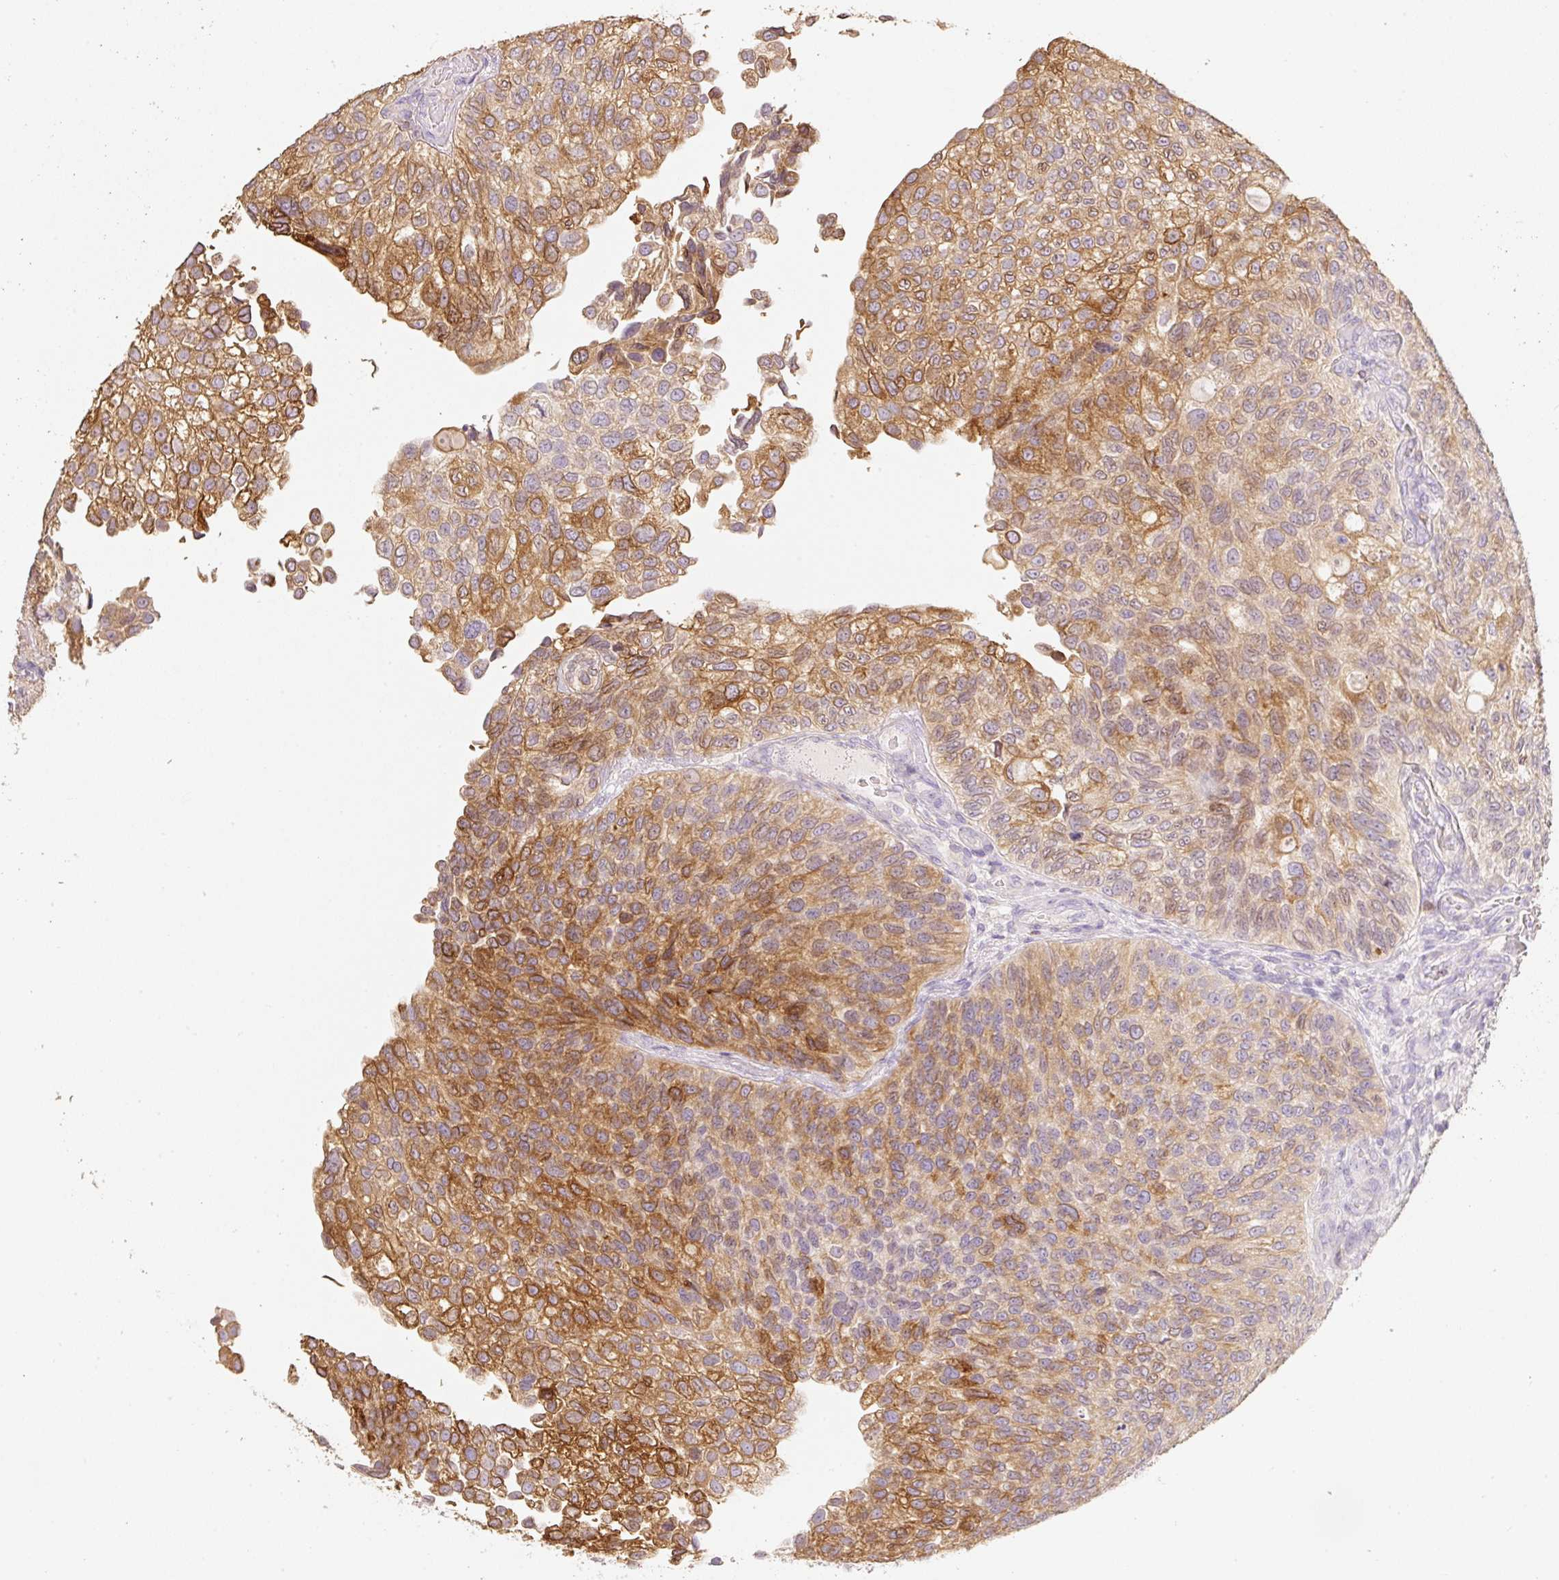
{"staining": {"intensity": "moderate", "quantity": ">75%", "location": "cytoplasmic/membranous"}, "tissue": "urothelial cancer", "cell_type": "Tumor cells", "image_type": "cancer", "snomed": [{"axis": "morphology", "description": "Urothelial carcinoma, NOS"}, {"axis": "topography", "description": "Urinary bladder"}], "caption": "Immunohistochemical staining of urothelial cancer displays medium levels of moderate cytoplasmic/membranous protein staining in approximately >75% of tumor cells. (DAB (3,3'-diaminobenzidine) IHC with brightfield microscopy, high magnification).", "gene": "MBOAT7", "patient": {"sex": "male", "age": 87}}